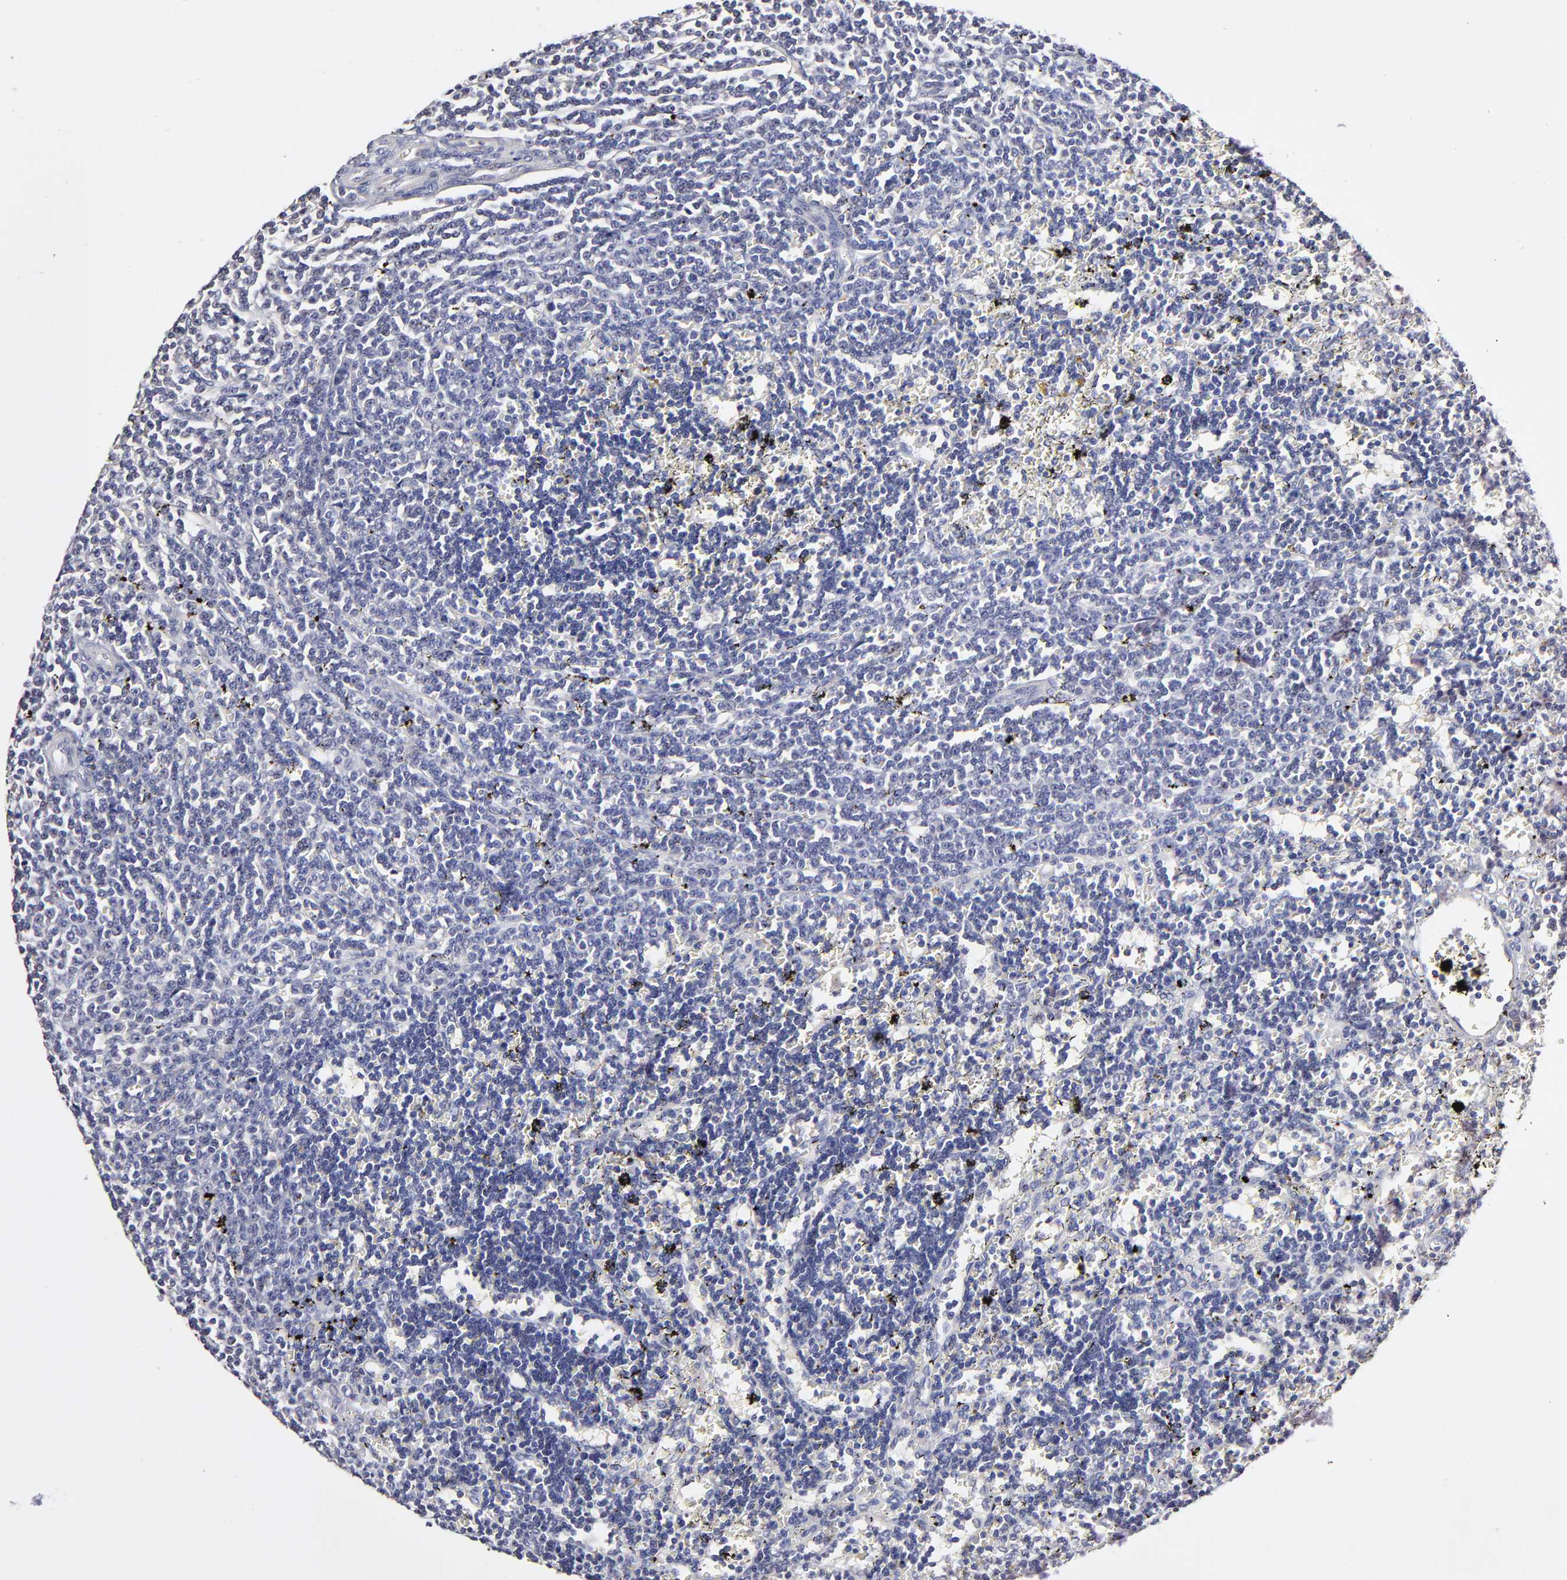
{"staining": {"intensity": "negative", "quantity": "none", "location": "none"}, "tissue": "lymphoma", "cell_type": "Tumor cells", "image_type": "cancer", "snomed": [{"axis": "morphology", "description": "Malignant lymphoma, non-Hodgkin's type, Low grade"}, {"axis": "topography", "description": "Spleen"}], "caption": "Tumor cells show no significant protein staining in low-grade malignant lymphoma, non-Hodgkin's type. (DAB IHC visualized using brightfield microscopy, high magnification).", "gene": "BTG2", "patient": {"sex": "male", "age": 60}}